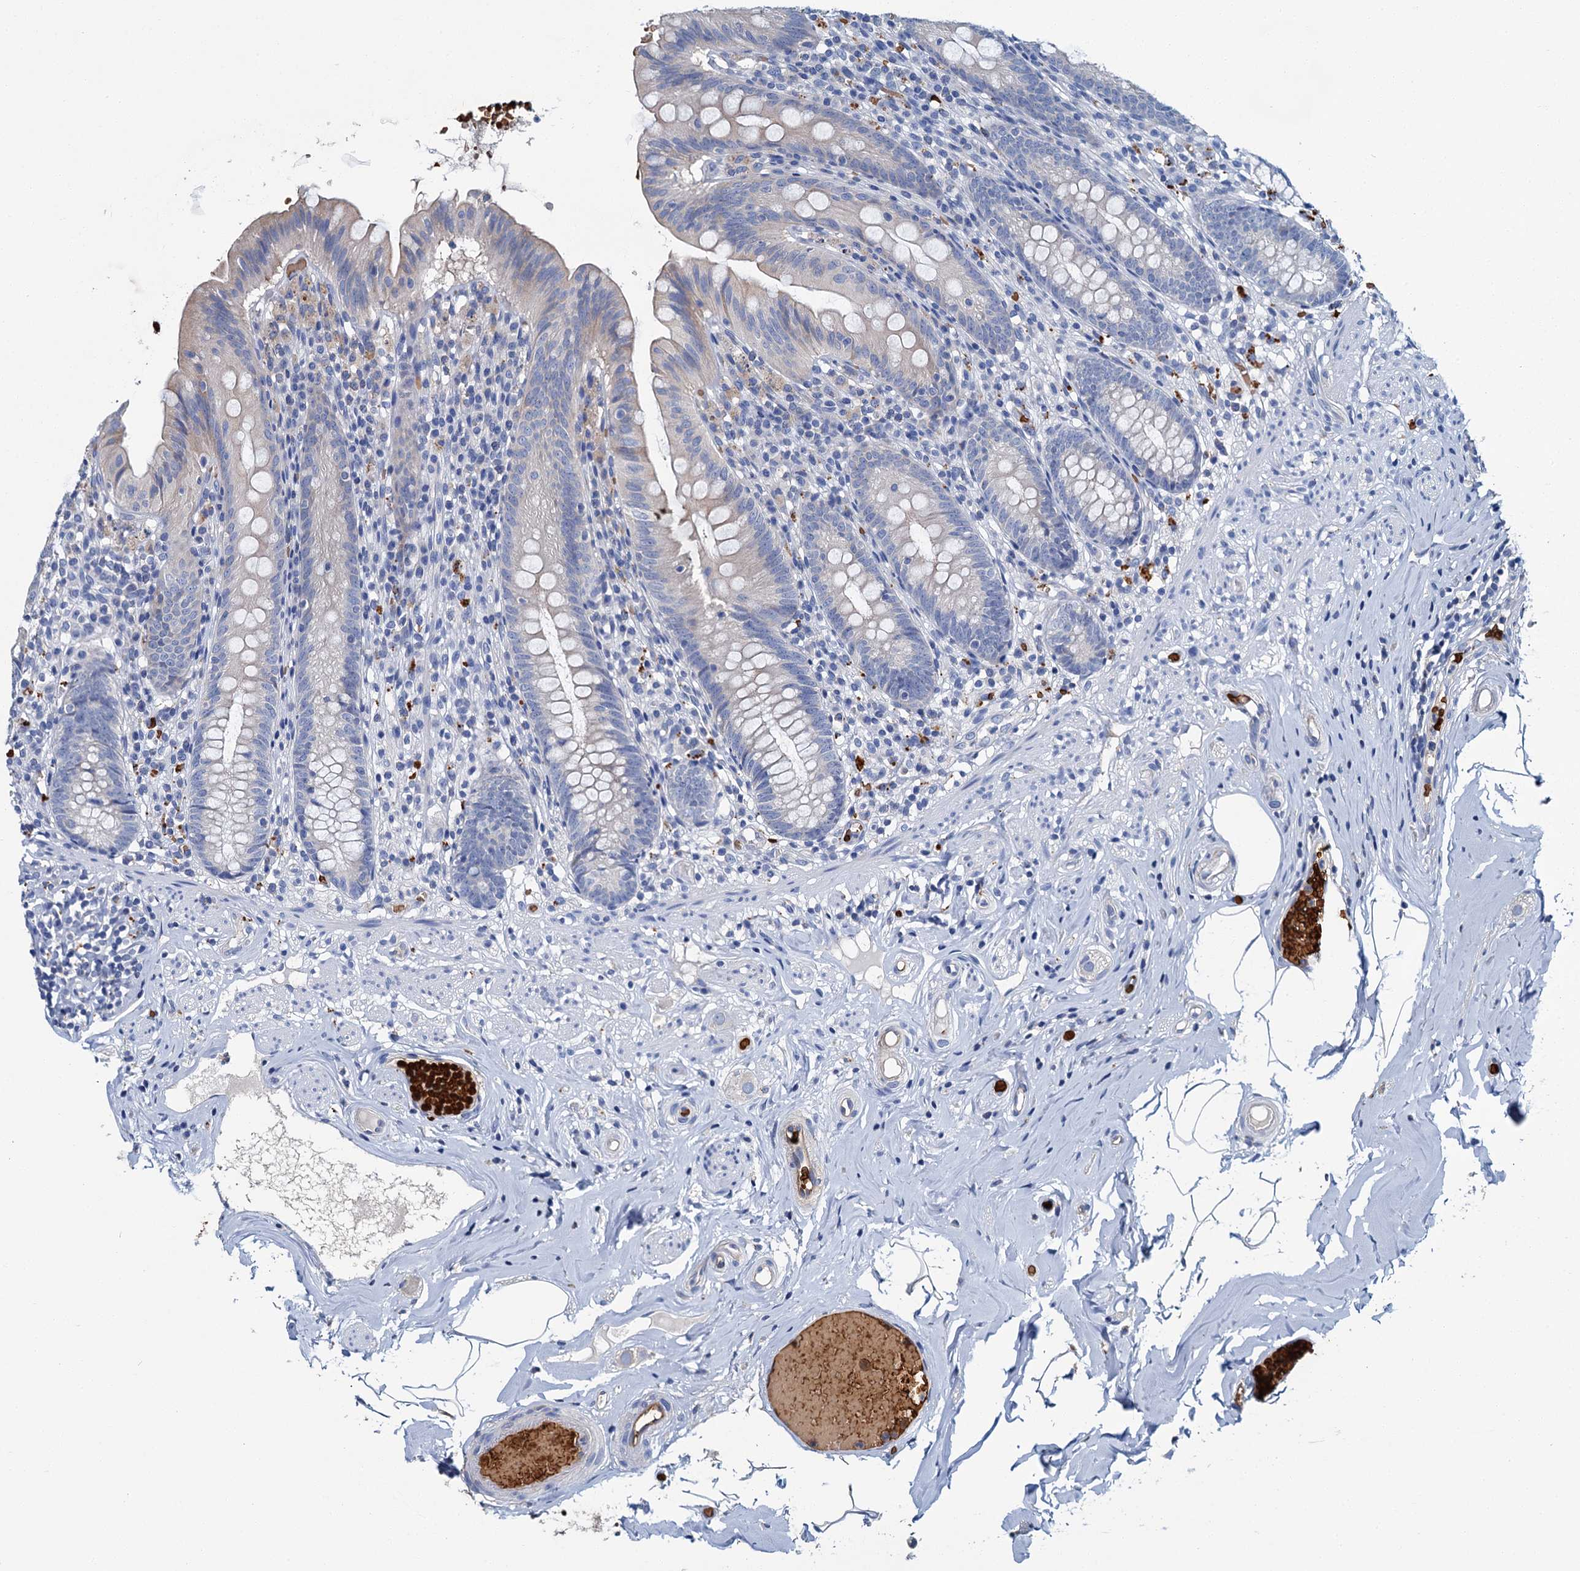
{"staining": {"intensity": "negative", "quantity": "none", "location": "none"}, "tissue": "appendix", "cell_type": "Glandular cells", "image_type": "normal", "snomed": [{"axis": "morphology", "description": "Normal tissue, NOS"}, {"axis": "topography", "description": "Appendix"}], "caption": "Histopathology image shows no protein positivity in glandular cells of normal appendix.", "gene": "ATG2A", "patient": {"sex": "male", "age": 55}}